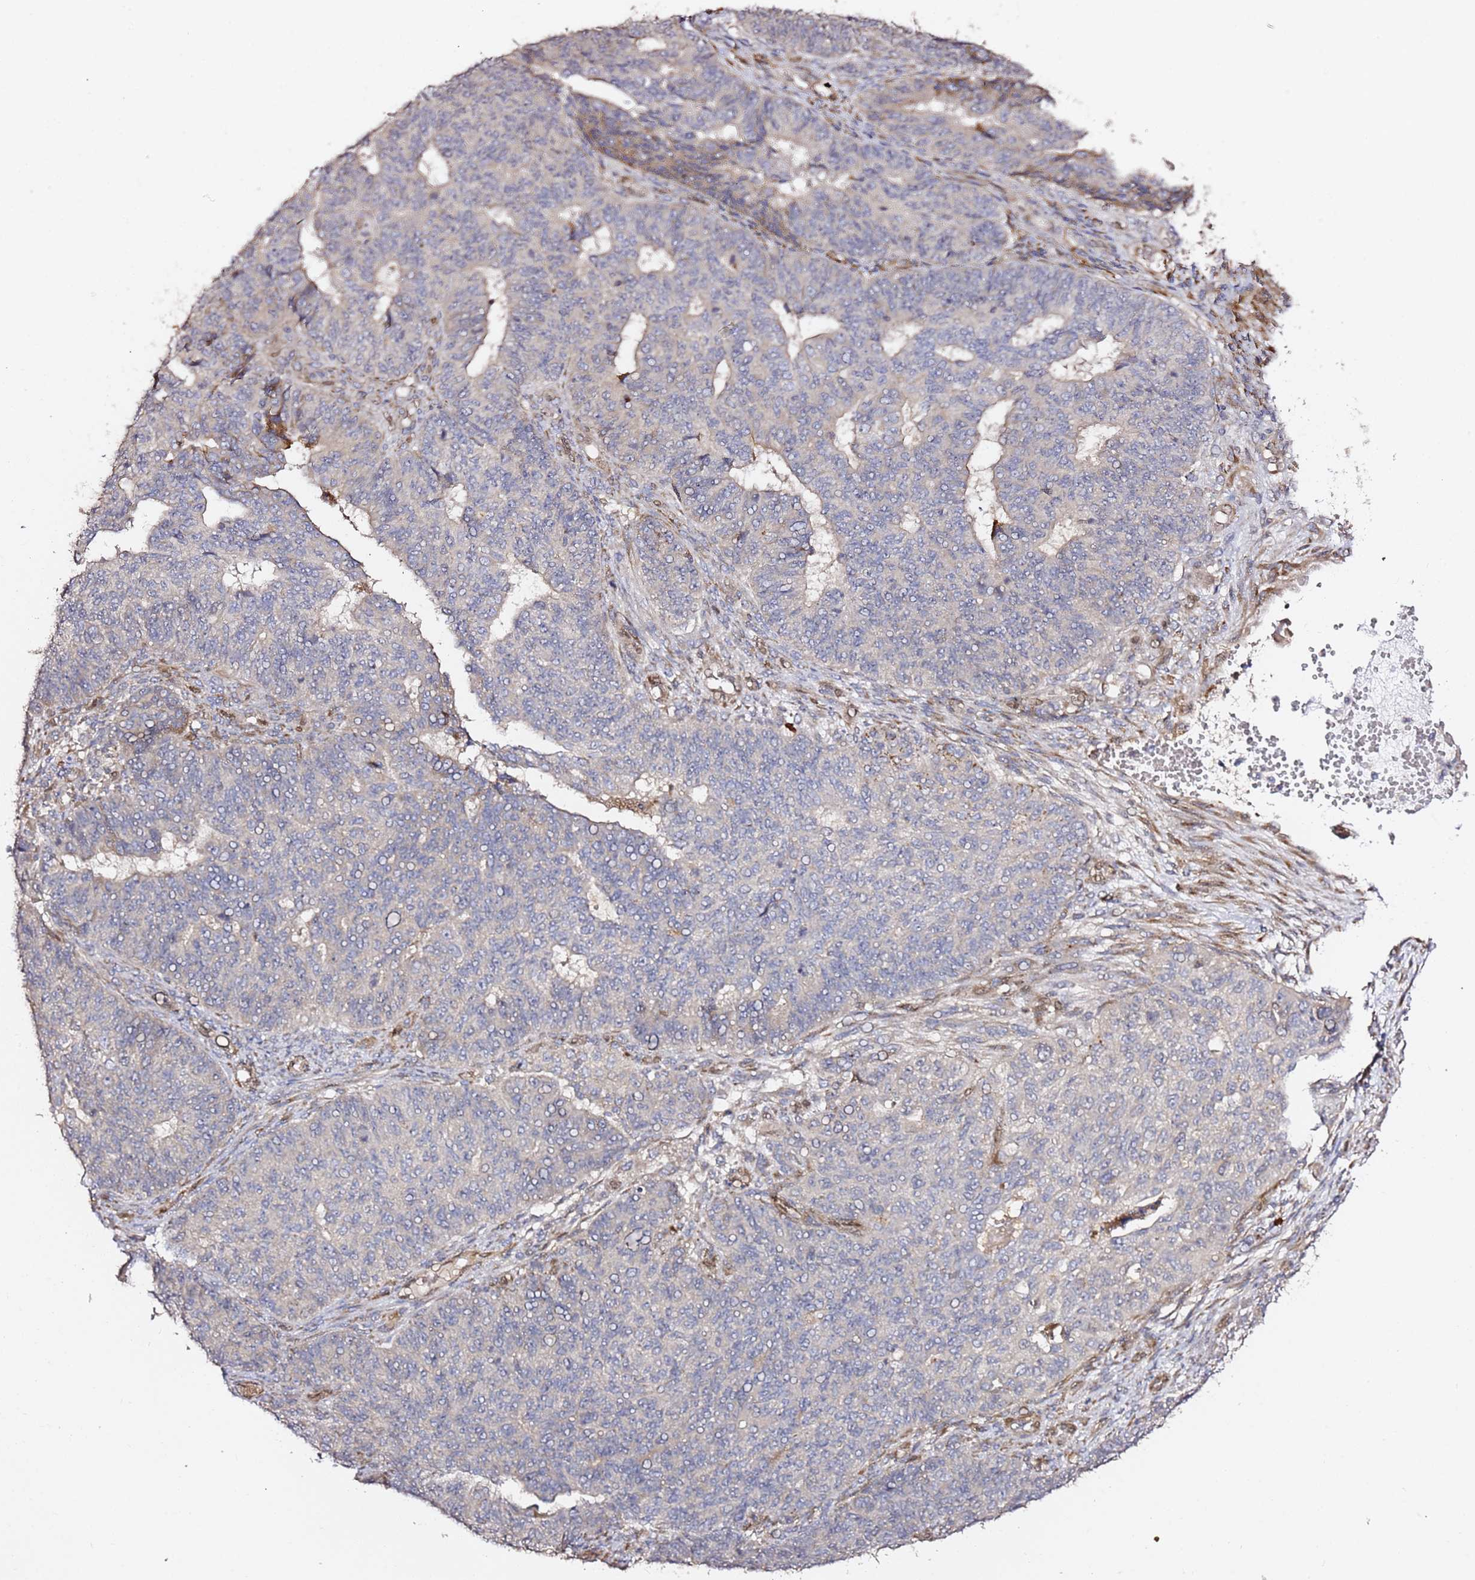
{"staining": {"intensity": "negative", "quantity": "none", "location": "none"}, "tissue": "endometrial cancer", "cell_type": "Tumor cells", "image_type": "cancer", "snomed": [{"axis": "morphology", "description": "Adenocarcinoma, NOS"}, {"axis": "topography", "description": "Endometrium"}], "caption": "Endometrial adenocarcinoma was stained to show a protein in brown. There is no significant expression in tumor cells.", "gene": "HSD17B7", "patient": {"sex": "female", "age": 32}}